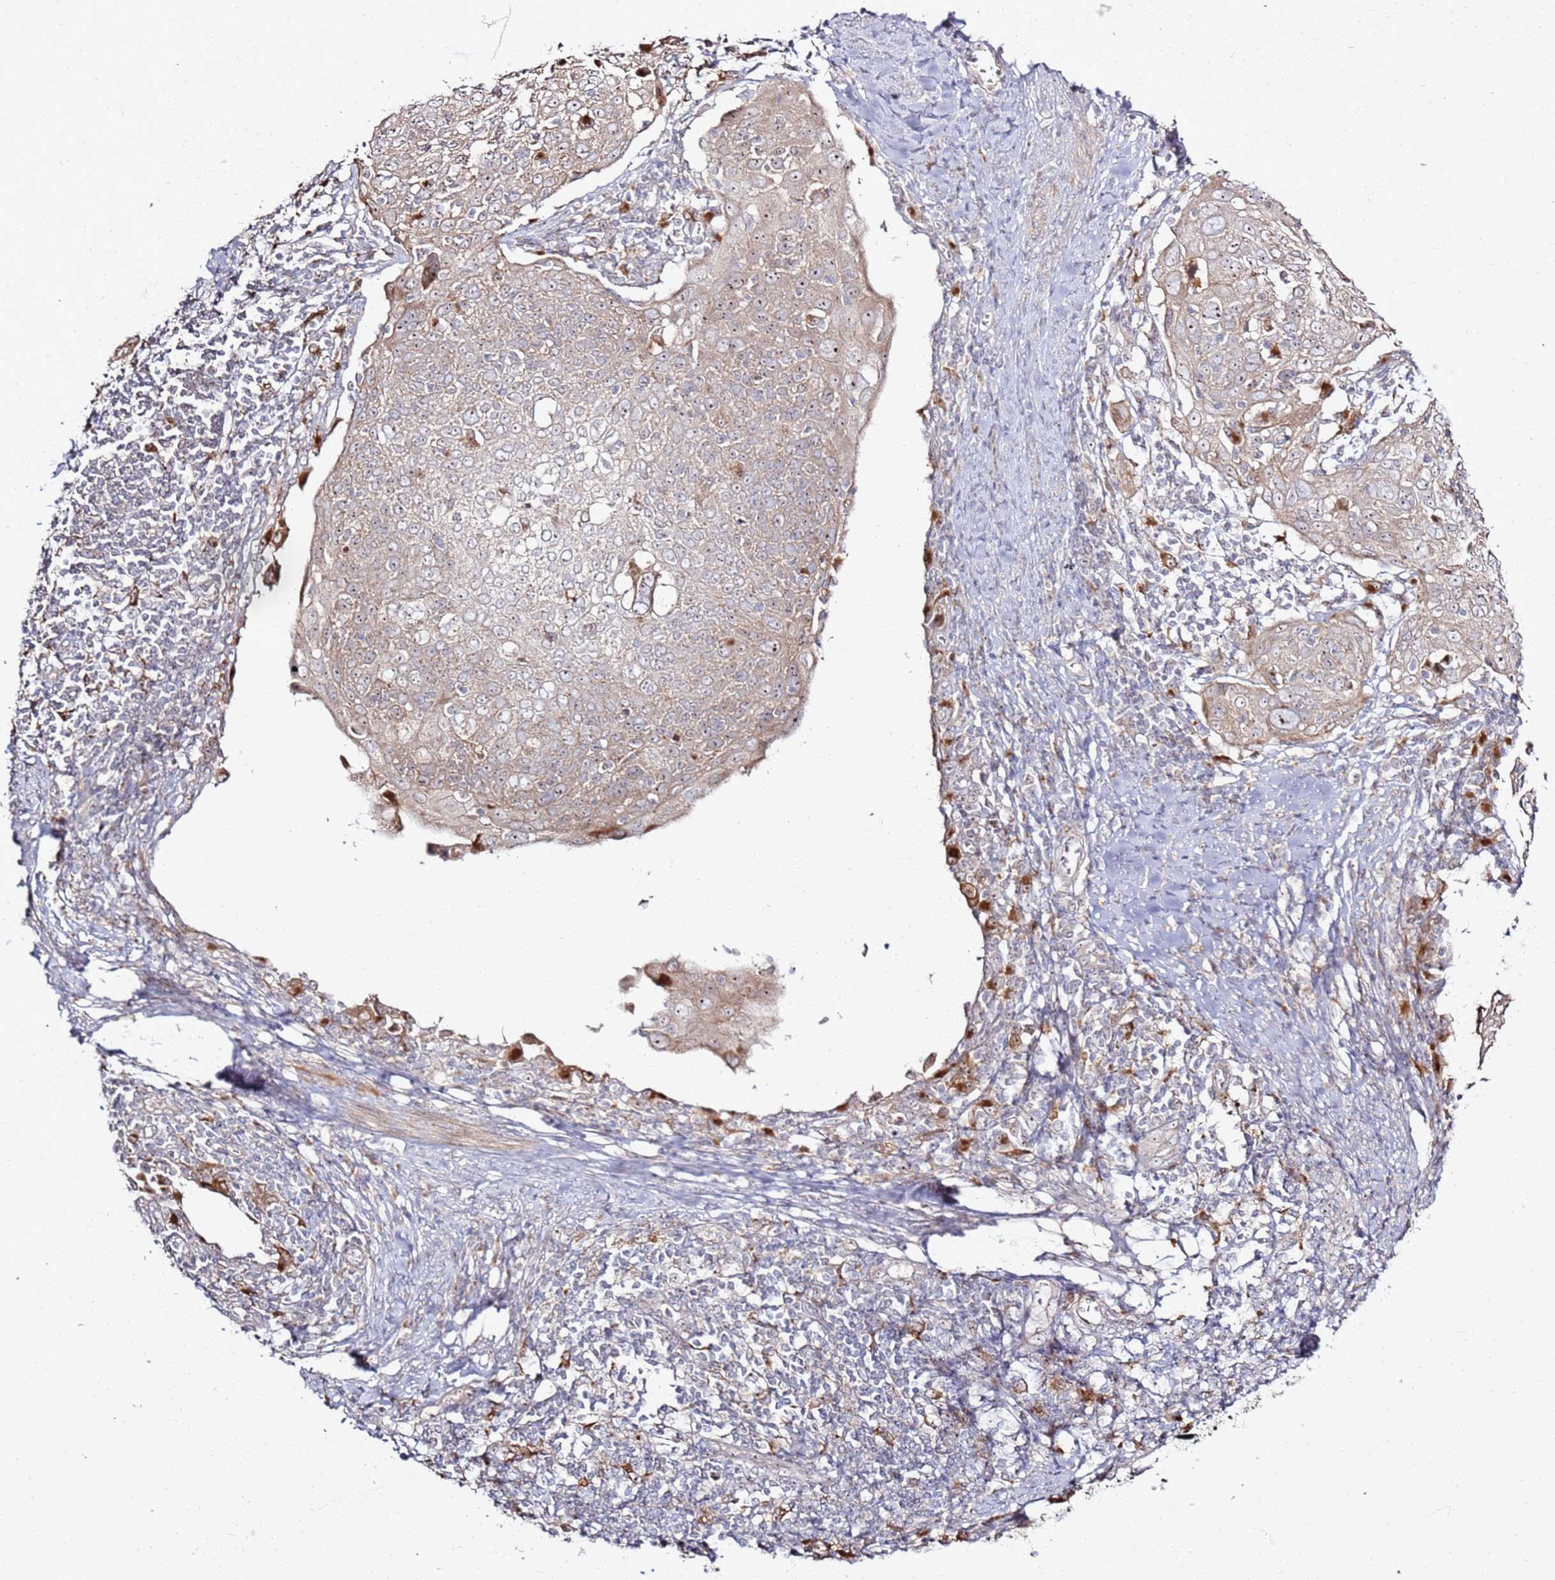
{"staining": {"intensity": "weak", "quantity": "<25%", "location": "cytoplasmic/membranous,nuclear"}, "tissue": "cervical cancer", "cell_type": "Tumor cells", "image_type": "cancer", "snomed": [{"axis": "morphology", "description": "Squamous cell carcinoma, NOS"}, {"axis": "topography", "description": "Cervix"}], "caption": "Immunohistochemistry histopathology image of neoplastic tissue: human squamous cell carcinoma (cervical) stained with DAB exhibits no significant protein positivity in tumor cells. (DAB (3,3'-diaminobenzidine) immunohistochemistry (IHC) visualized using brightfield microscopy, high magnification).", "gene": "CNPY1", "patient": {"sex": "female", "age": 67}}